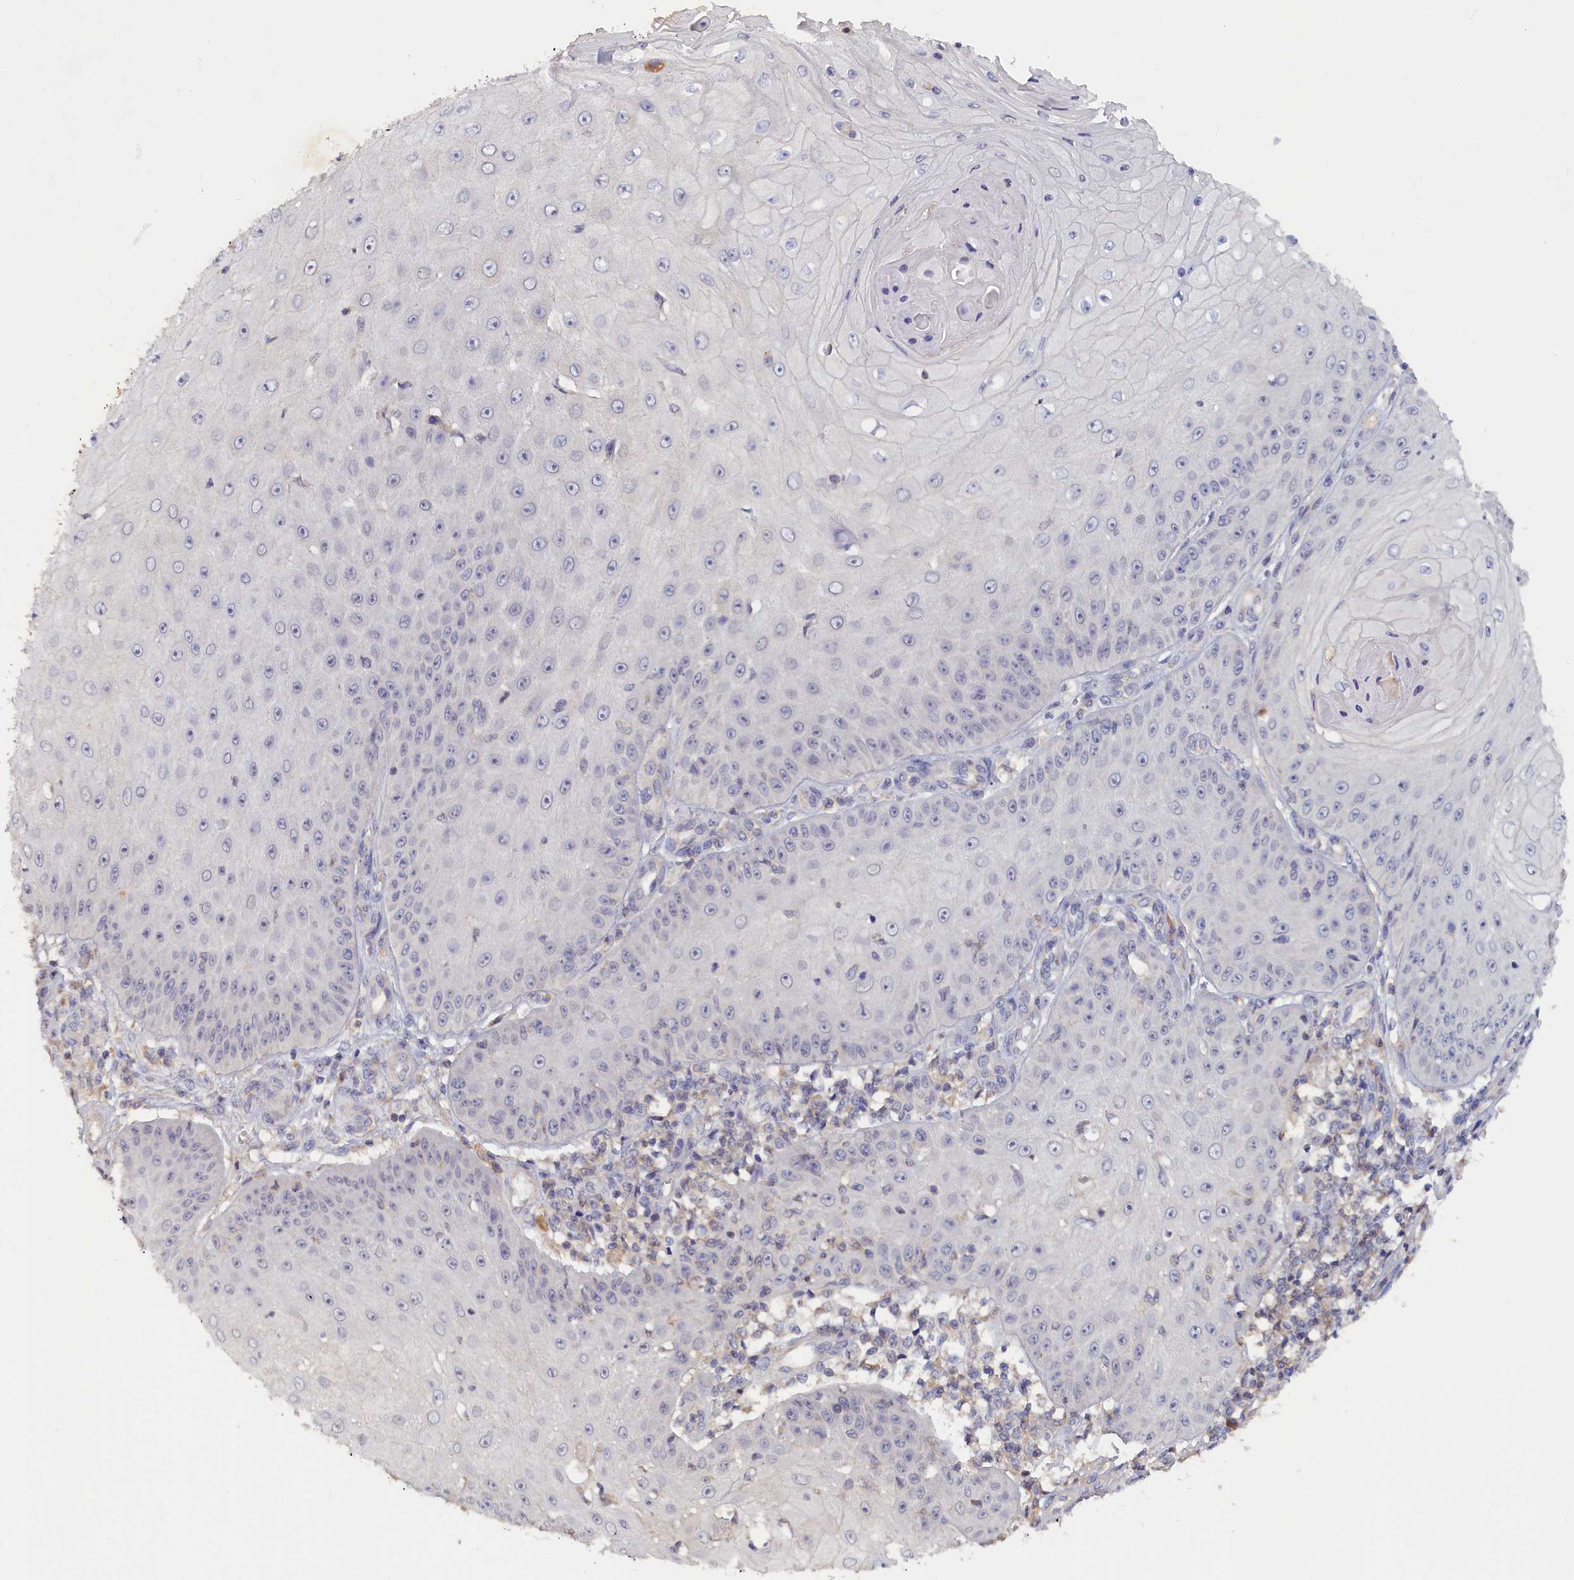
{"staining": {"intensity": "negative", "quantity": "none", "location": "none"}, "tissue": "skin cancer", "cell_type": "Tumor cells", "image_type": "cancer", "snomed": [{"axis": "morphology", "description": "Squamous cell carcinoma, NOS"}, {"axis": "topography", "description": "Skin"}], "caption": "Histopathology image shows no protein staining in tumor cells of skin squamous cell carcinoma tissue. (DAB IHC visualized using brightfield microscopy, high magnification).", "gene": "CELF5", "patient": {"sex": "male", "age": 70}}